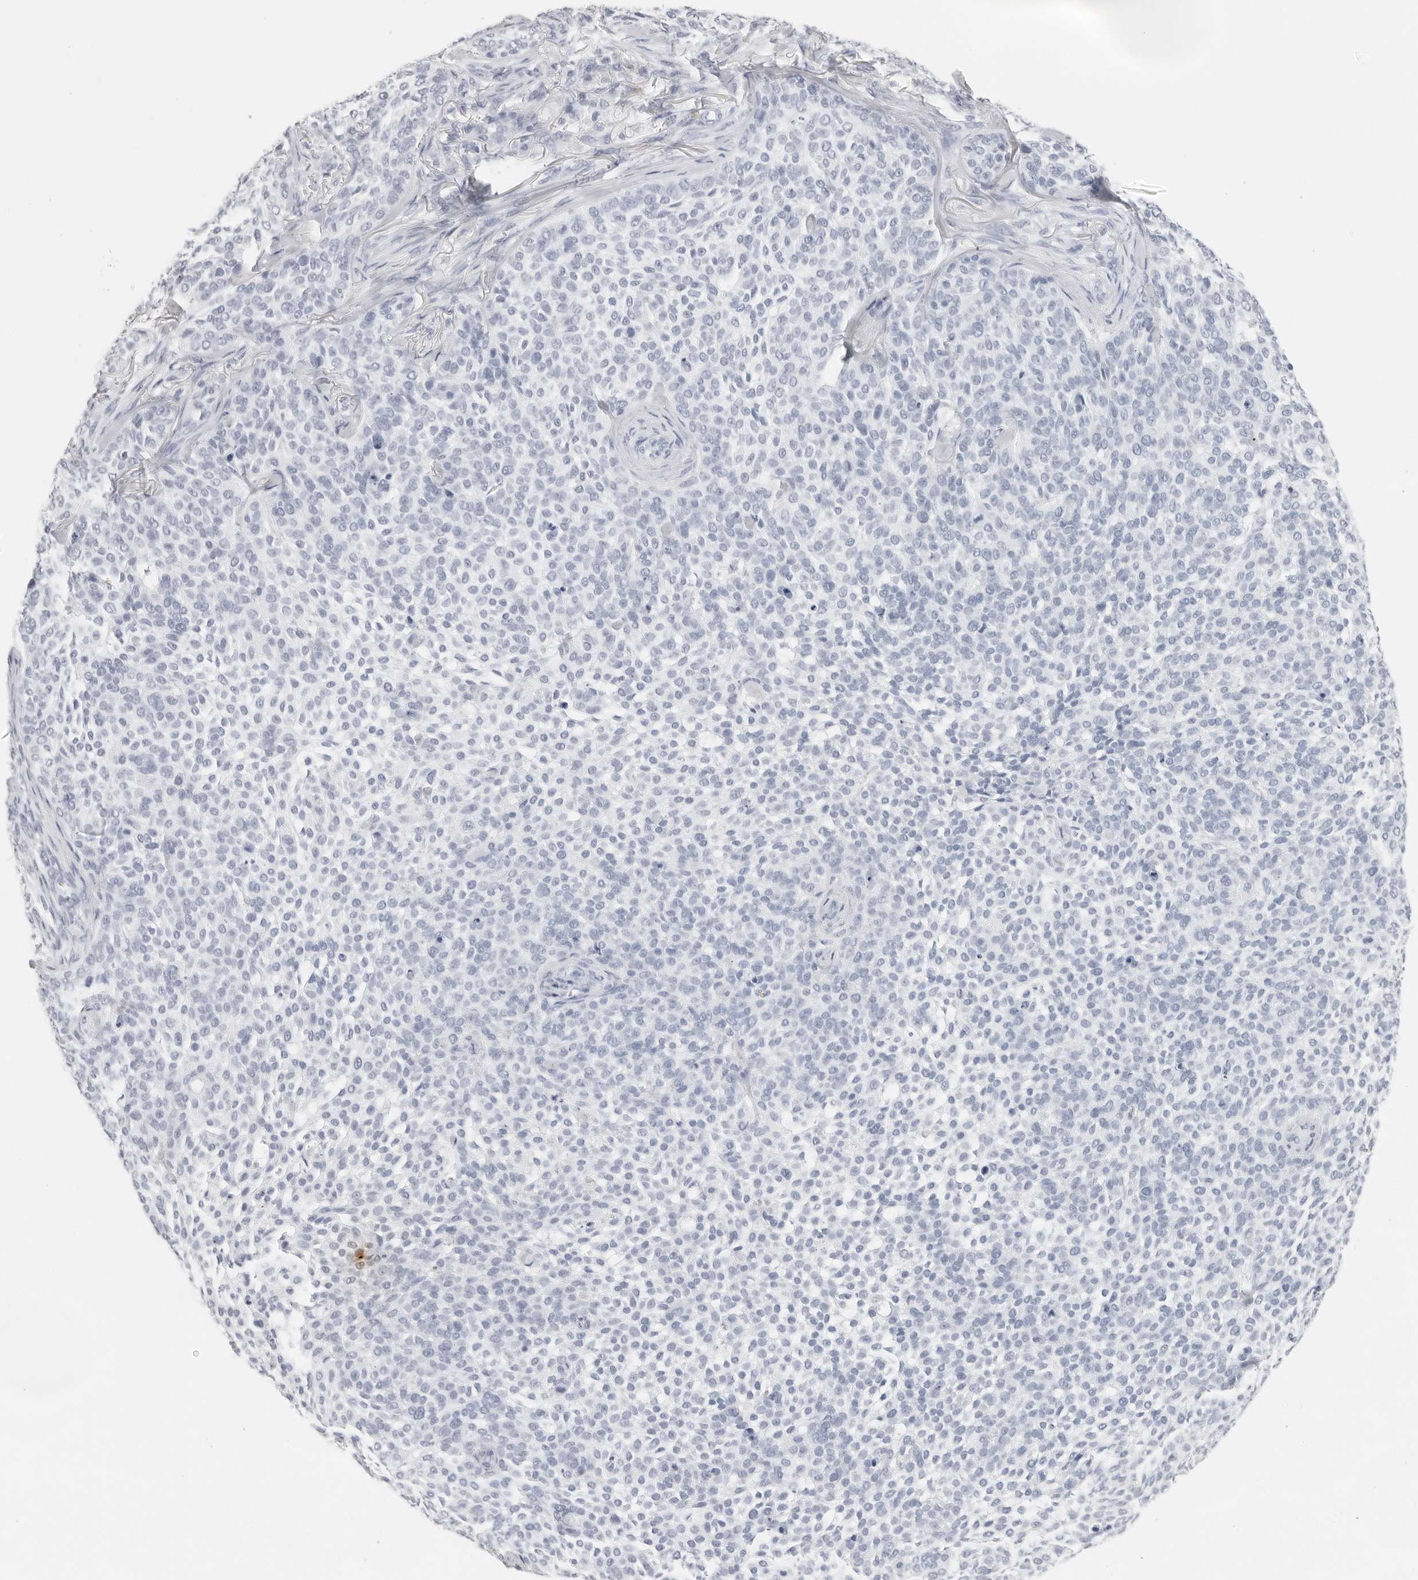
{"staining": {"intensity": "negative", "quantity": "none", "location": "none"}, "tissue": "skin cancer", "cell_type": "Tumor cells", "image_type": "cancer", "snomed": [{"axis": "morphology", "description": "Basal cell carcinoma"}, {"axis": "topography", "description": "Skin"}], "caption": "Immunohistochemistry (IHC) of human skin cancer (basal cell carcinoma) displays no positivity in tumor cells.", "gene": "CST5", "patient": {"sex": "female", "age": 64}}